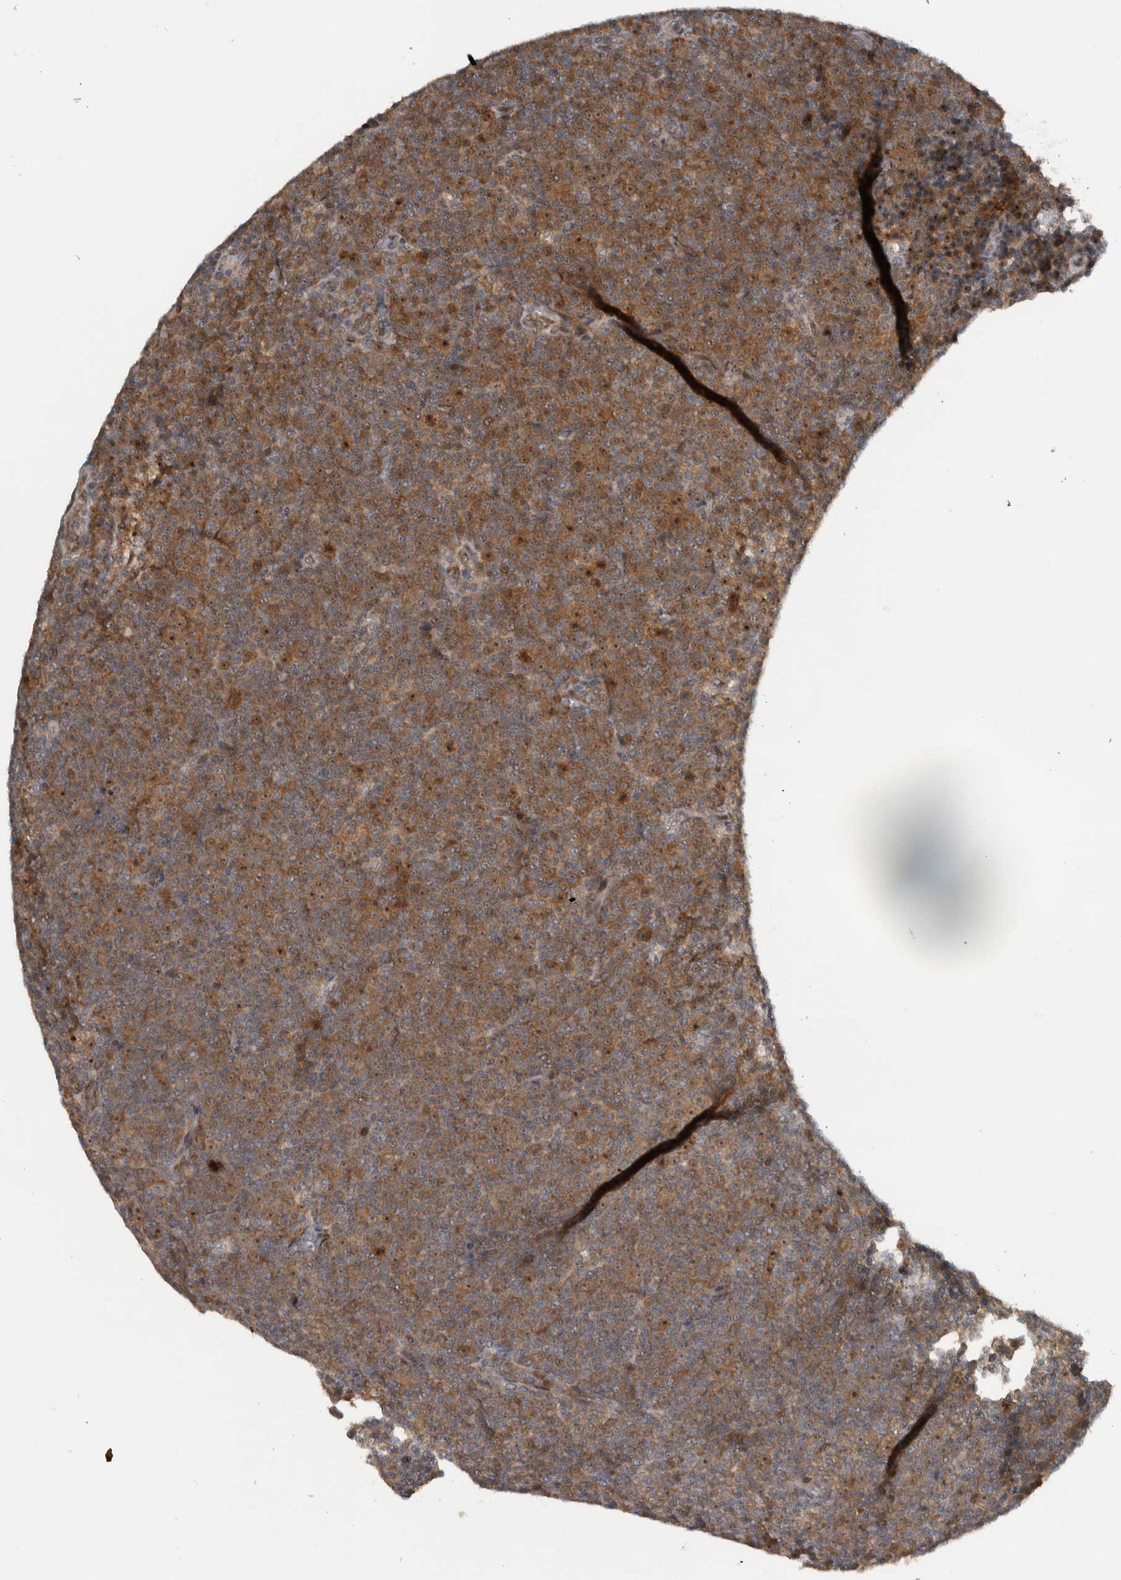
{"staining": {"intensity": "moderate", "quantity": "25%-75%", "location": "cytoplasmic/membranous,nuclear"}, "tissue": "lymphoma", "cell_type": "Tumor cells", "image_type": "cancer", "snomed": [{"axis": "morphology", "description": "Malignant lymphoma, non-Hodgkin's type, Low grade"}, {"axis": "topography", "description": "Lymph node"}], "caption": "Protein staining of lymphoma tissue exhibits moderate cytoplasmic/membranous and nuclear expression in about 25%-75% of tumor cells. (DAB IHC with brightfield microscopy, high magnification).", "gene": "XPO5", "patient": {"sex": "female", "age": 67}}